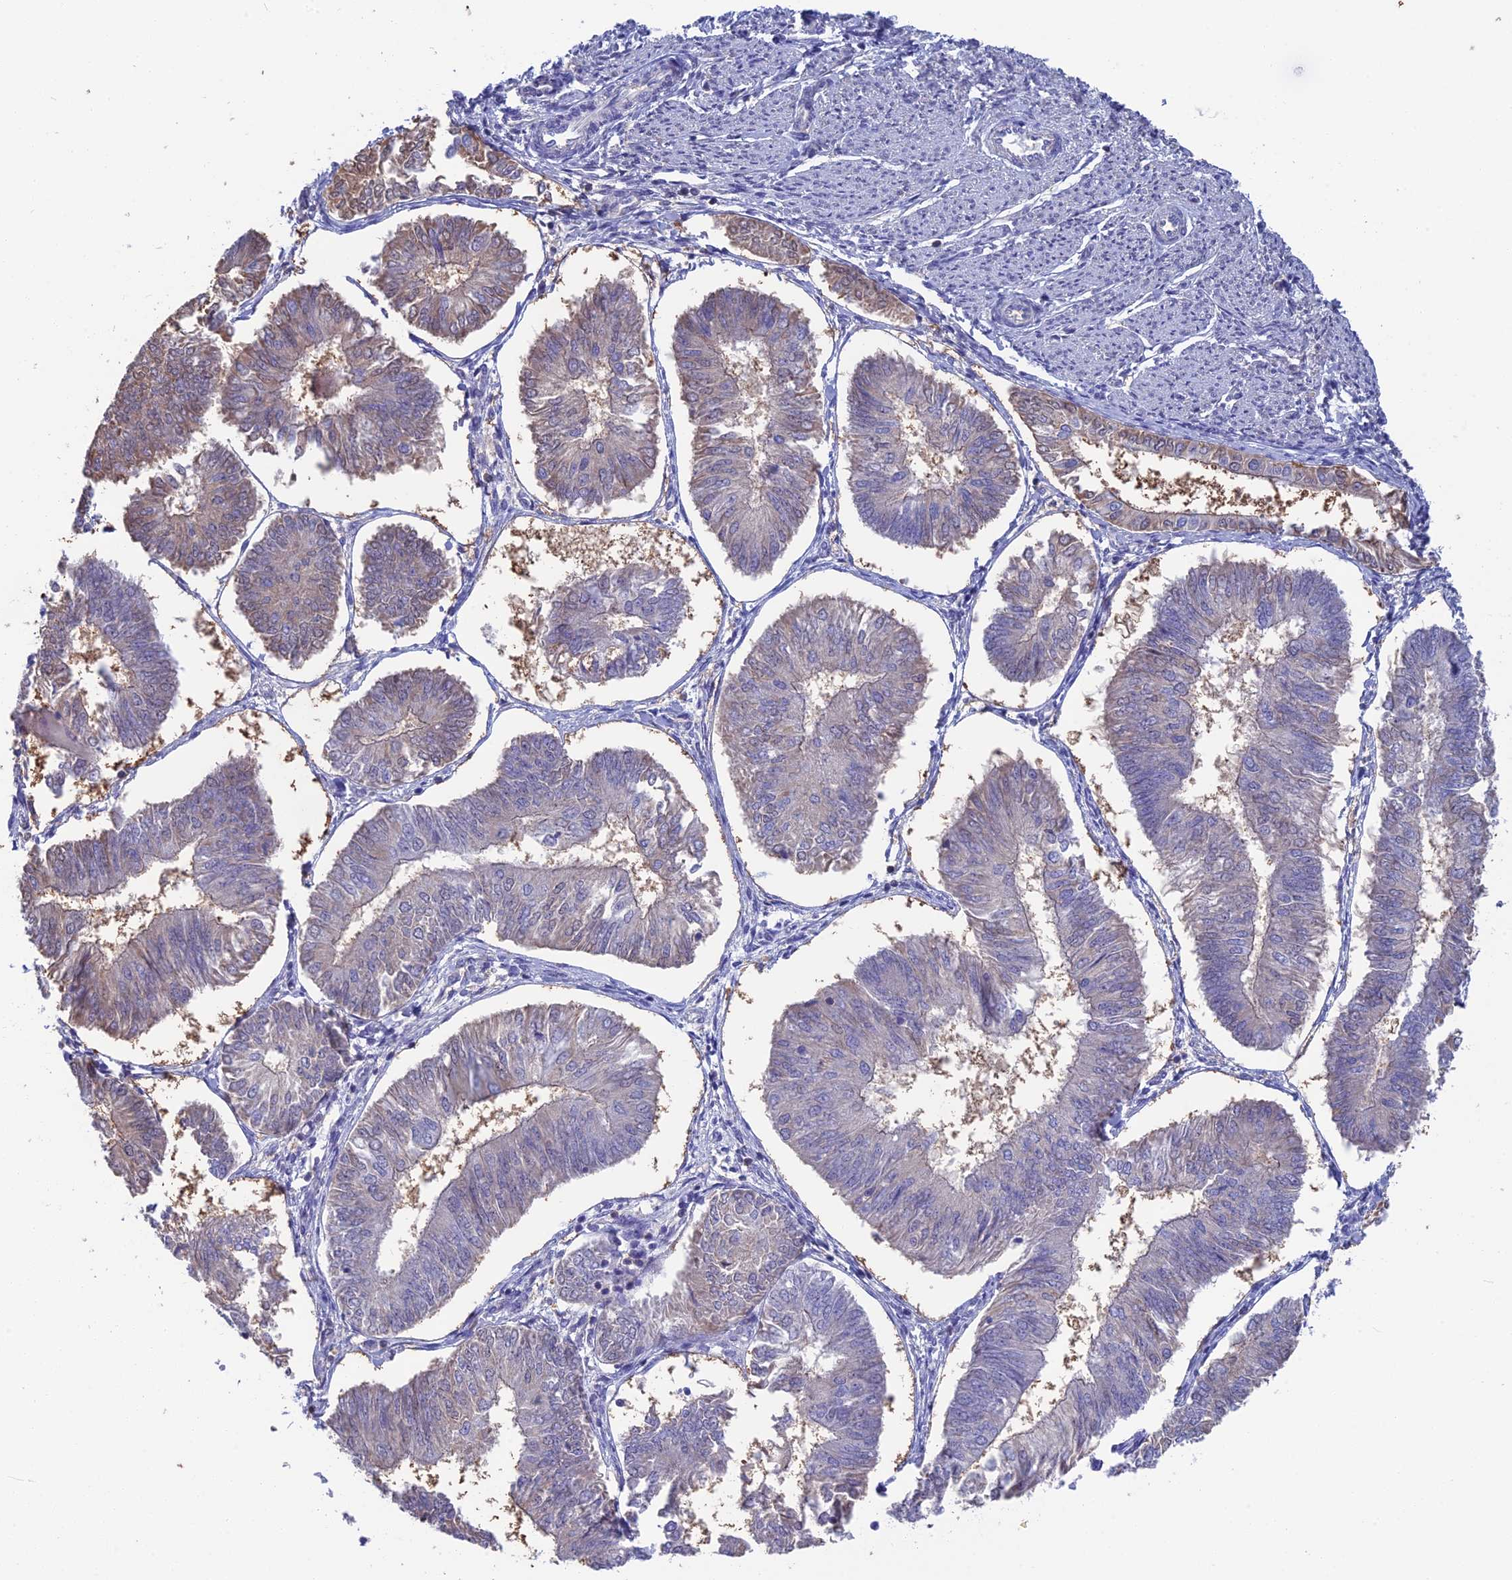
{"staining": {"intensity": "weak", "quantity": "<25%", "location": "cytoplasmic/membranous,nuclear"}, "tissue": "endometrial cancer", "cell_type": "Tumor cells", "image_type": "cancer", "snomed": [{"axis": "morphology", "description": "Adenocarcinoma, NOS"}, {"axis": "topography", "description": "Endometrium"}], "caption": "This photomicrograph is of adenocarcinoma (endometrial) stained with IHC to label a protein in brown with the nuclei are counter-stained blue. There is no expression in tumor cells.", "gene": "SNAP91", "patient": {"sex": "female", "age": 58}}